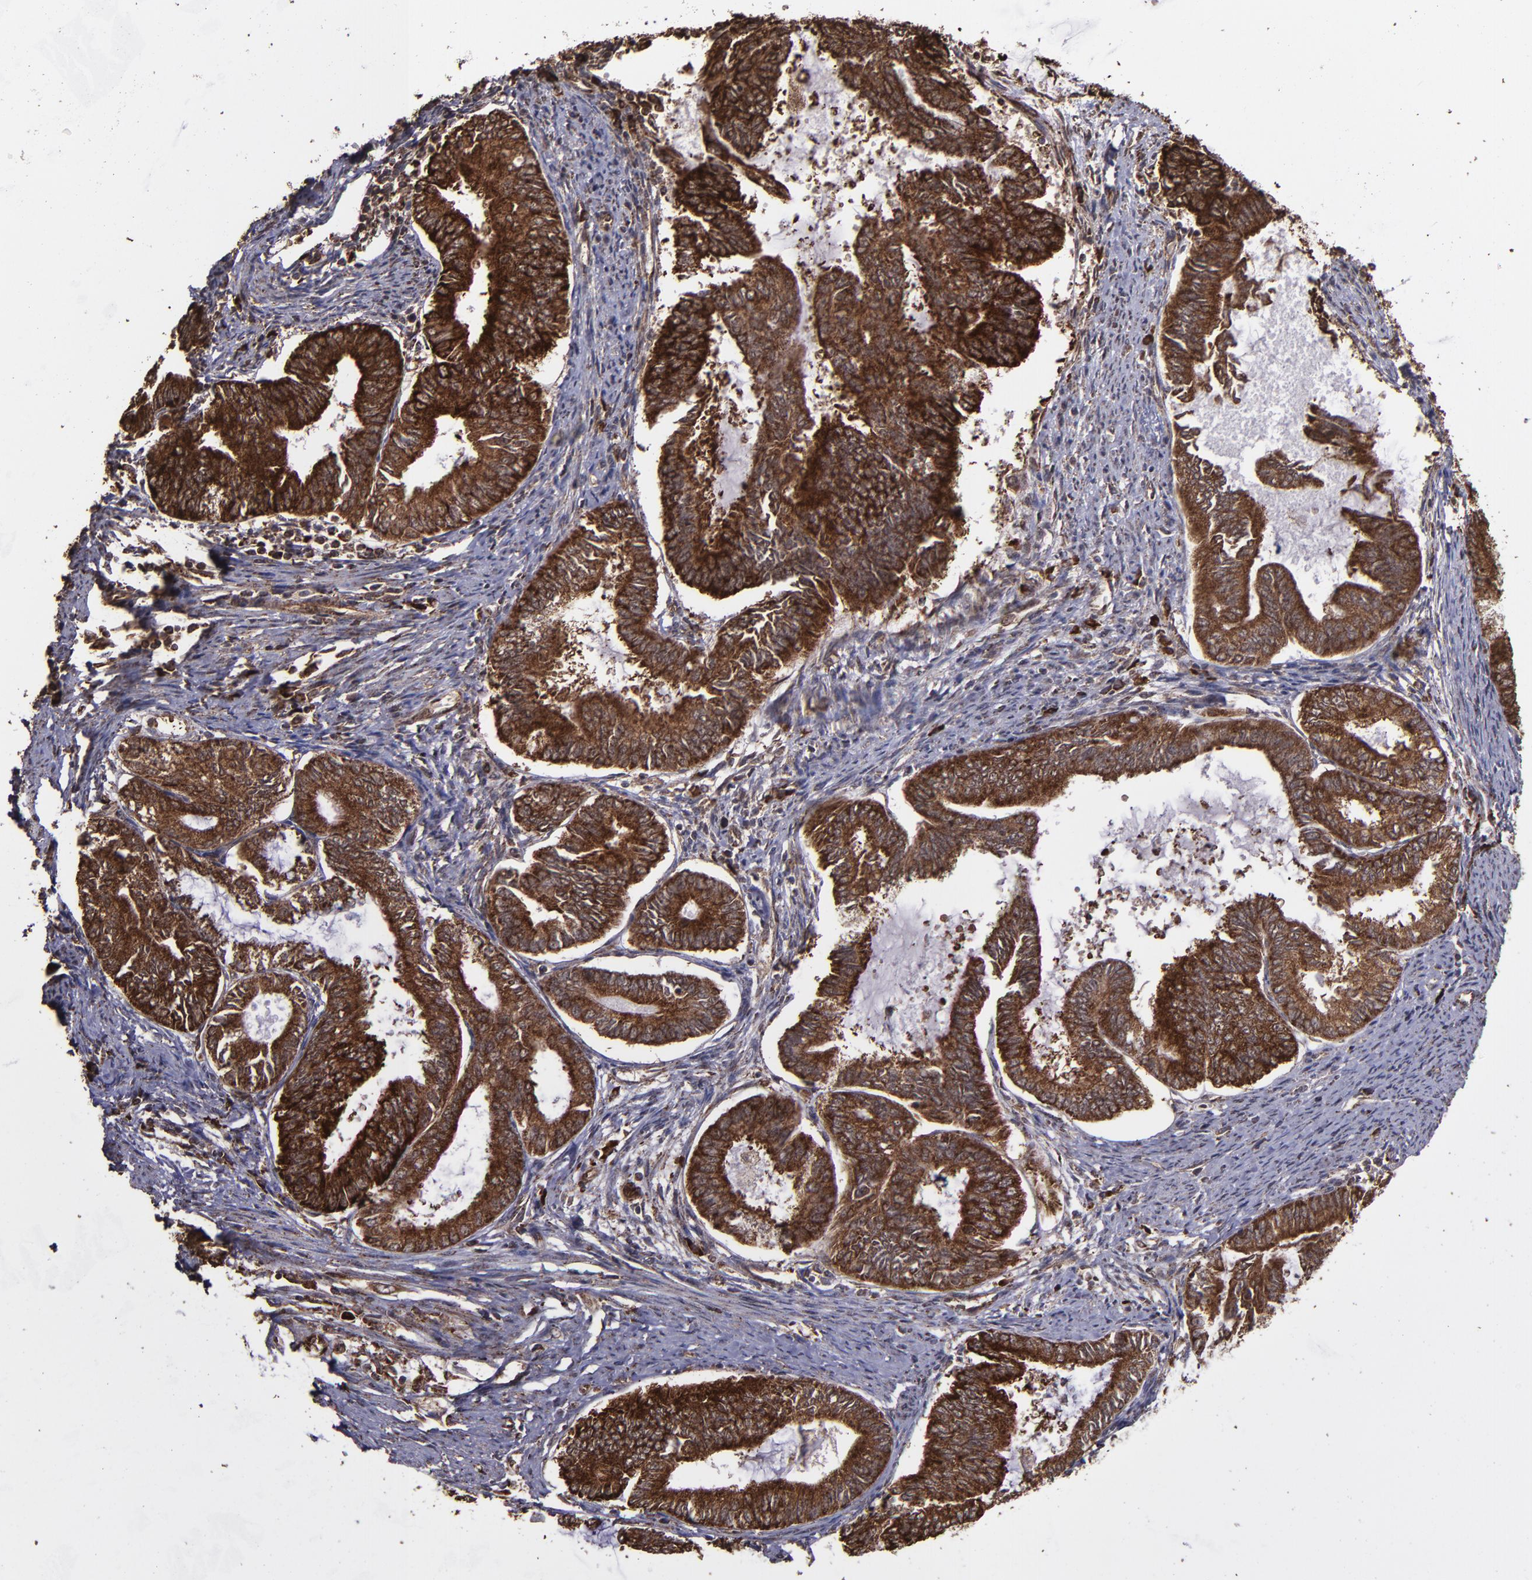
{"staining": {"intensity": "strong", "quantity": ">75%", "location": "cytoplasmic/membranous,nuclear"}, "tissue": "endometrial cancer", "cell_type": "Tumor cells", "image_type": "cancer", "snomed": [{"axis": "morphology", "description": "Adenocarcinoma, NOS"}, {"axis": "topography", "description": "Endometrium"}], "caption": "Immunohistochemical staining of endometrial adenocarcinoma demonstrates high levels of strong cytoplasmic/membranous and nuclear protein expression in about >75% of tumor cells.", "gene": "EIF4ENIF1", "patient": {"sex": "female", "age": 86}}